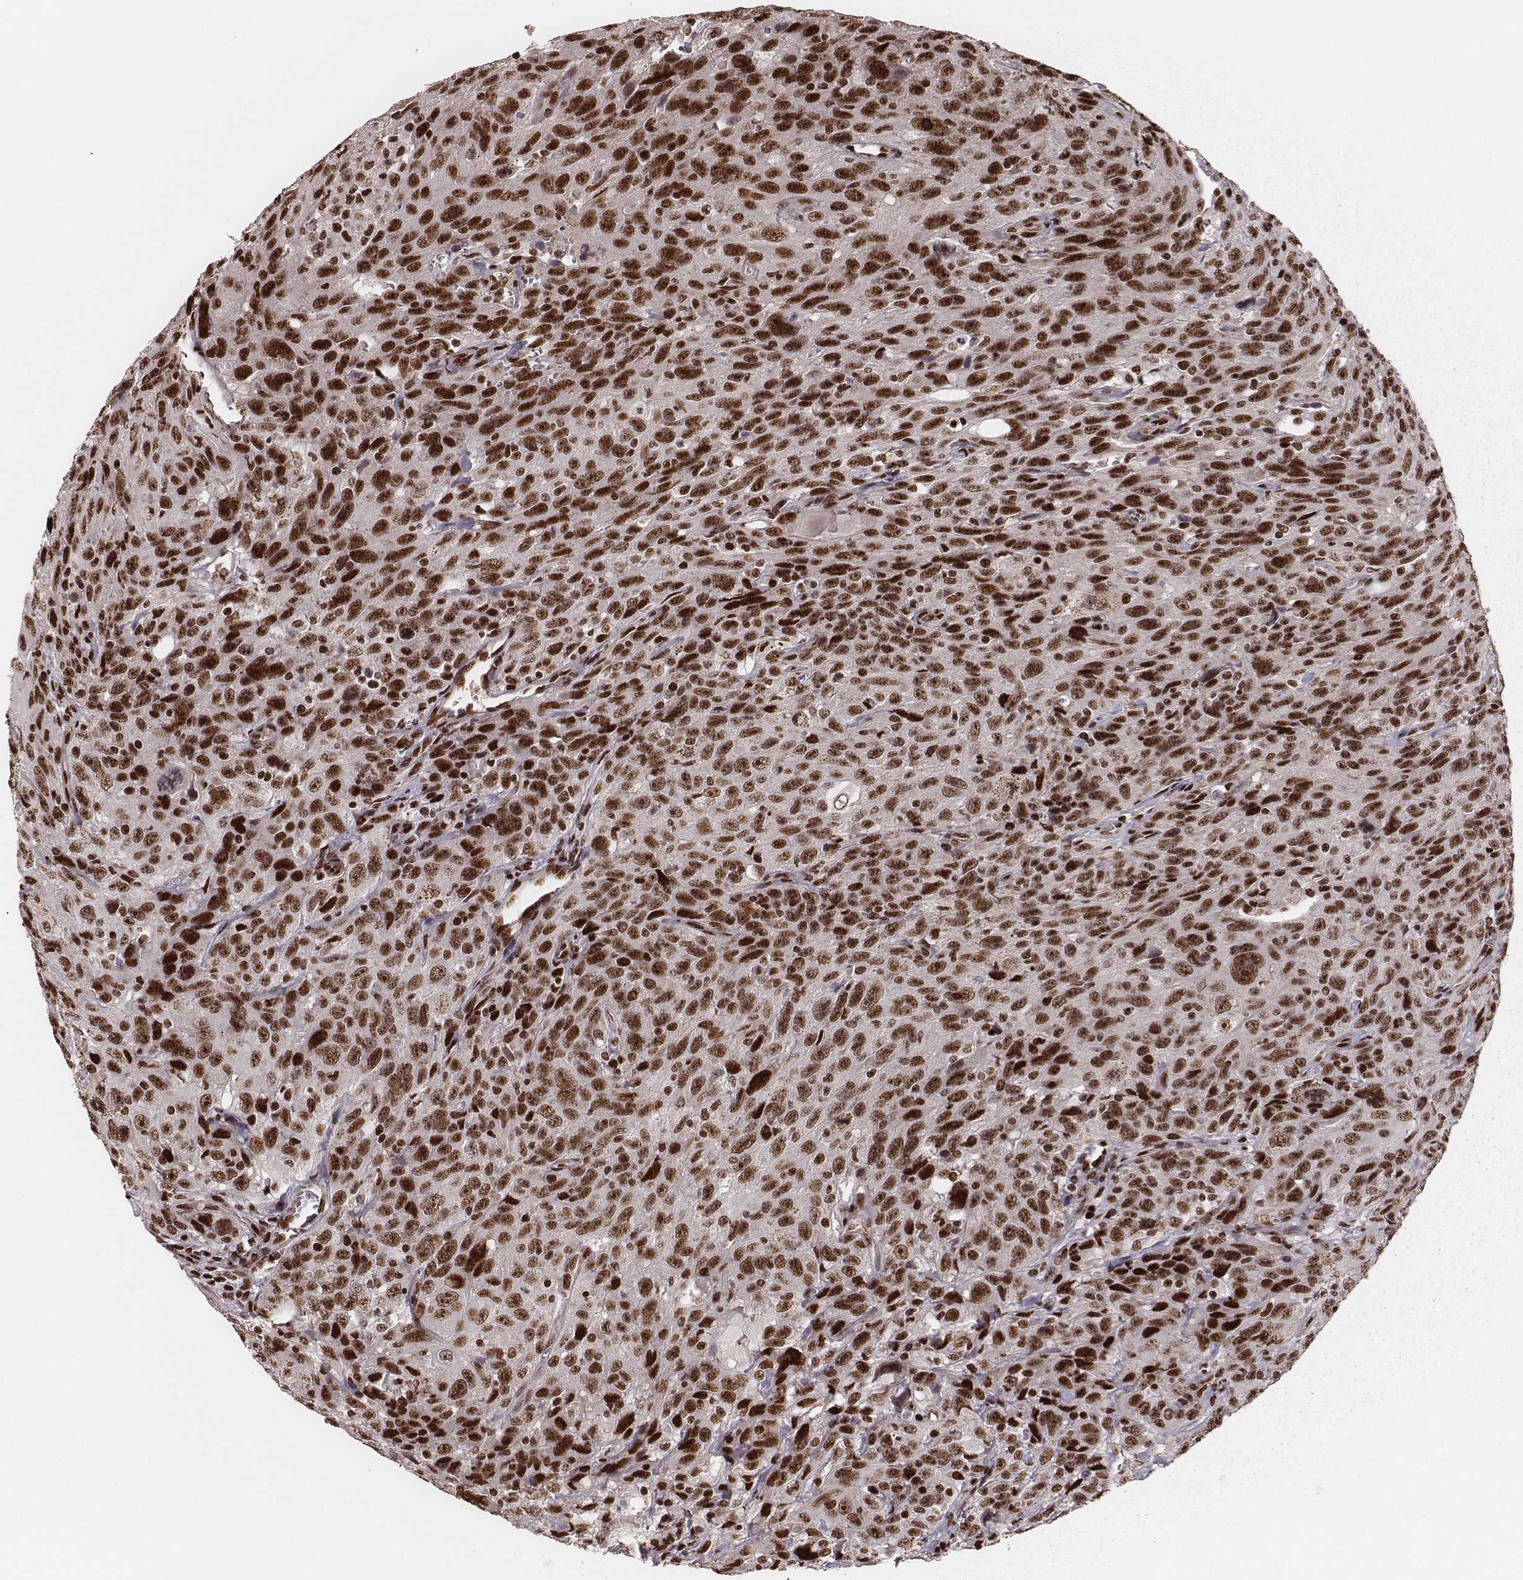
{"staining": {"intensity": "strong", "quantity": ">75%", "location": "nuclear"}, "tissue": "urothelial cancer", "cell_type": "Tumor cells", "image_type": "cancer", "snomed": [{"axis": "morphology", "description": "Urothelial carcinoma, NOS"}, {"axis": "morphology", "description": "Urothelial carcinoma, High grade"}, {"axis": "topography", "description": "Urinary bladder"}], "caption": "Immunohistochemistry (IHC) of human urothelial cancer demonstrates high levels of strong nuclear expression in about >75% of tumor cells.", "gene": "VRK3", "patient": {"sex": "female", "age": 73}}